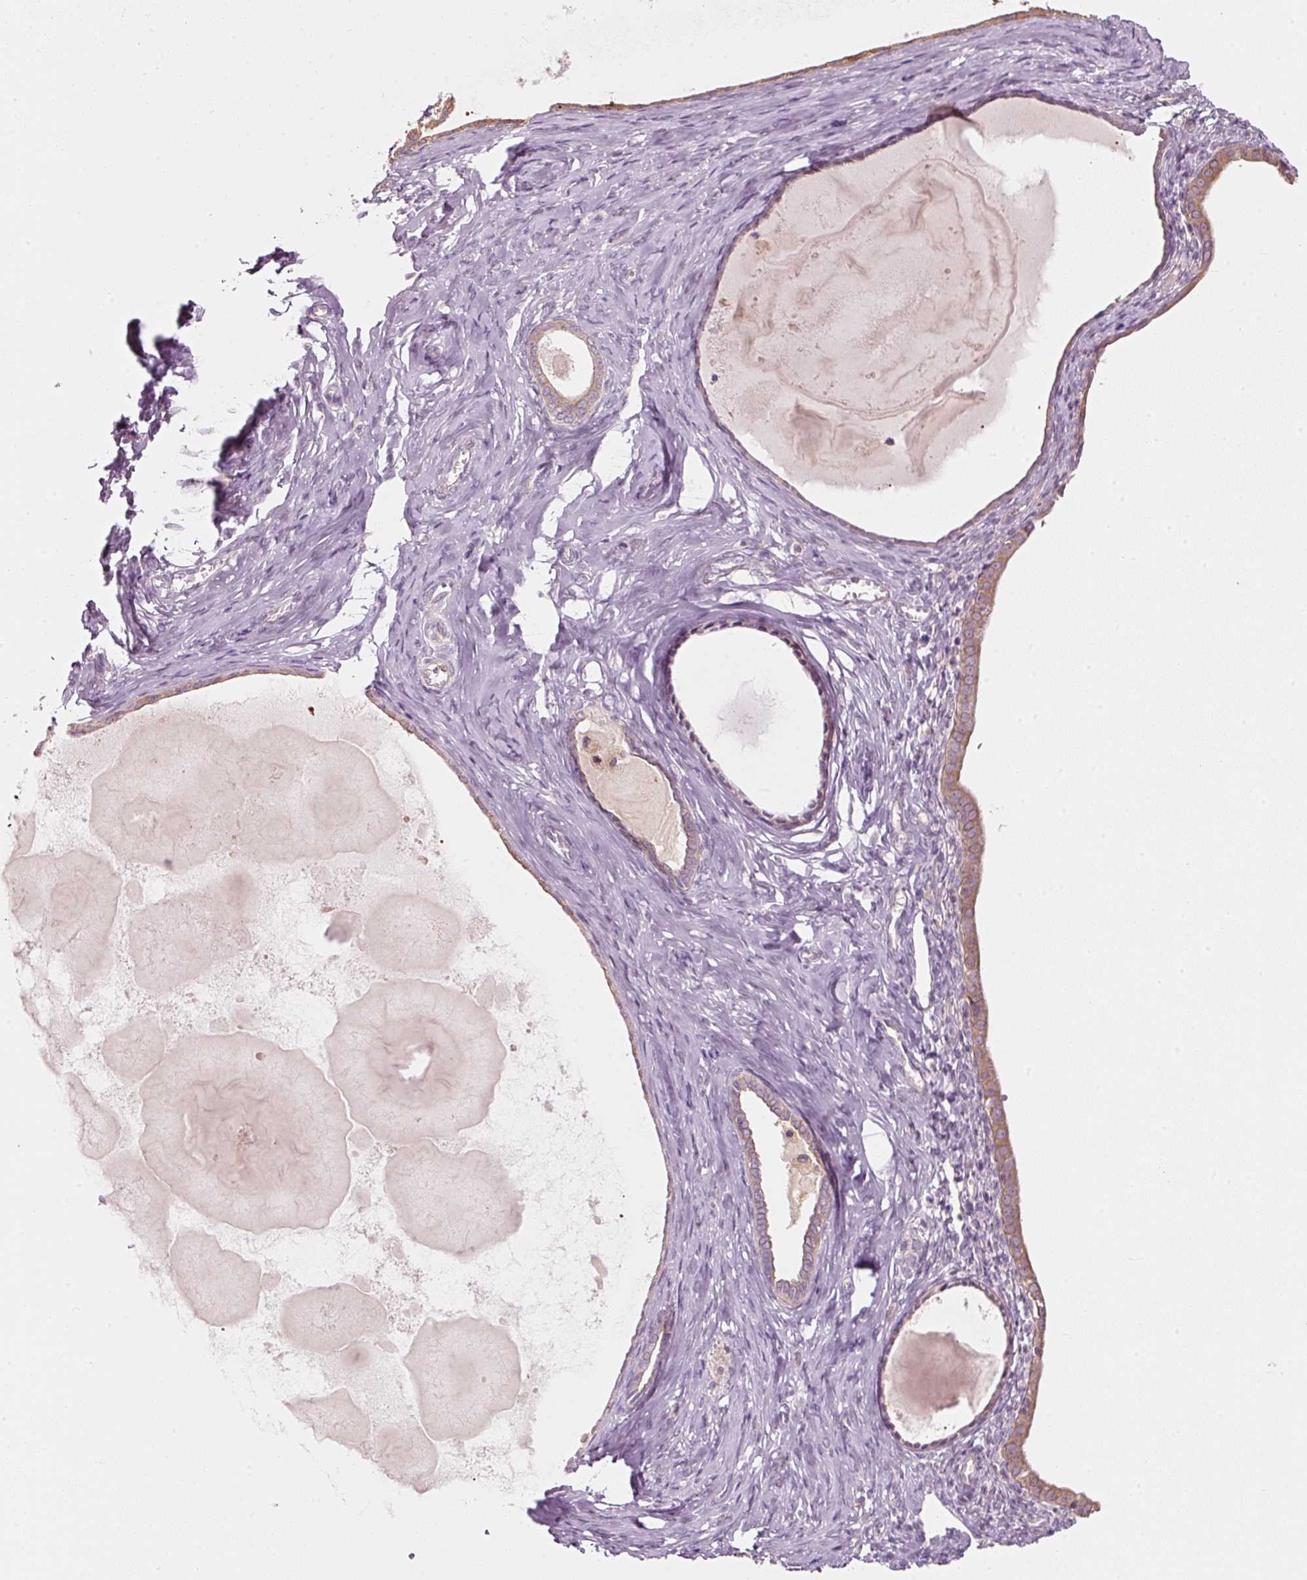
{"staining": {"intensity": "moderate", "quantity": ">75%", "location": "cytoplasmic/membranous"}, "tissue": "endometrial cancer", "cell_type": "Tumor cells", "image_type": "cancer", "snomed": [{"axis": "morphology", "description": "Adenocarcinoma, NOS"}, {"axis": "topography", "description": "Endometrium"}], "caption": "Endometrial cancer (adenocarcinoma) stained with immunohistochemistry (IHC) reveals moderate cytoplasmic/membranous staining in about >75% of tumor cells. (IHC, brightfield microscopy, high magnification).", "gene": "MAP10", "patient": {"sex": "female", "age": 75}}